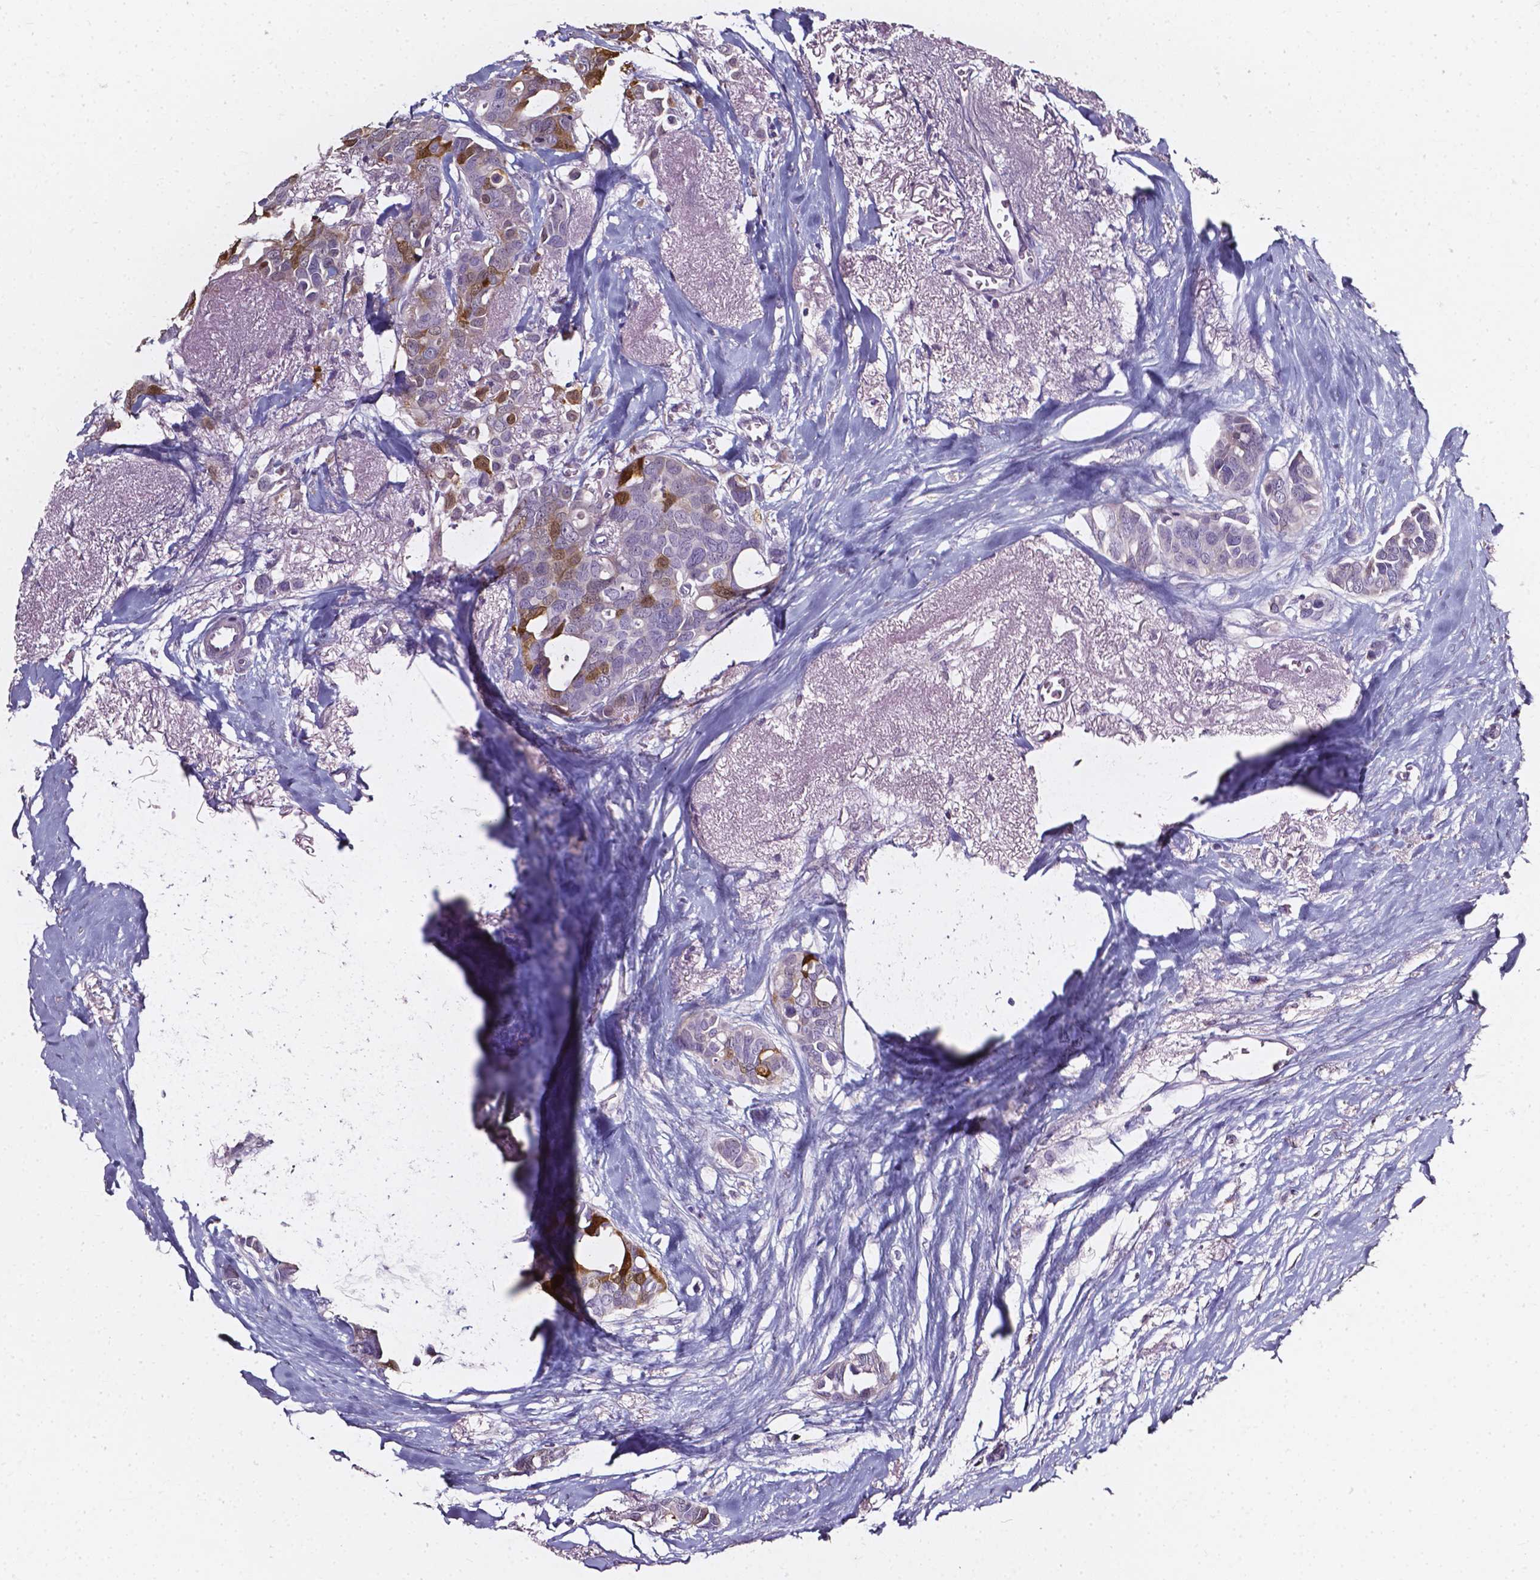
{"staining": {"intensity": "moderate", "quantity": "<25%", "location": "cytoplasmic/membranous,nuclear"}, "tissue": "breast cancer", "cell_type": "Tumor cells", "image_type": "cancer", "snomed": [{"axis": "morphology", "description": "Duct carcinoma"}, {"axis": "topography", "description": "Breast"}], "caption": "Immunohistochemical staining of human breast cancer reveals moderate cytoplasmic/membranous and nuclear protein expression in about <25% of tumor cells.", "gene": "AKR1B10", "patient": {"sex": "female", "age": 54}}